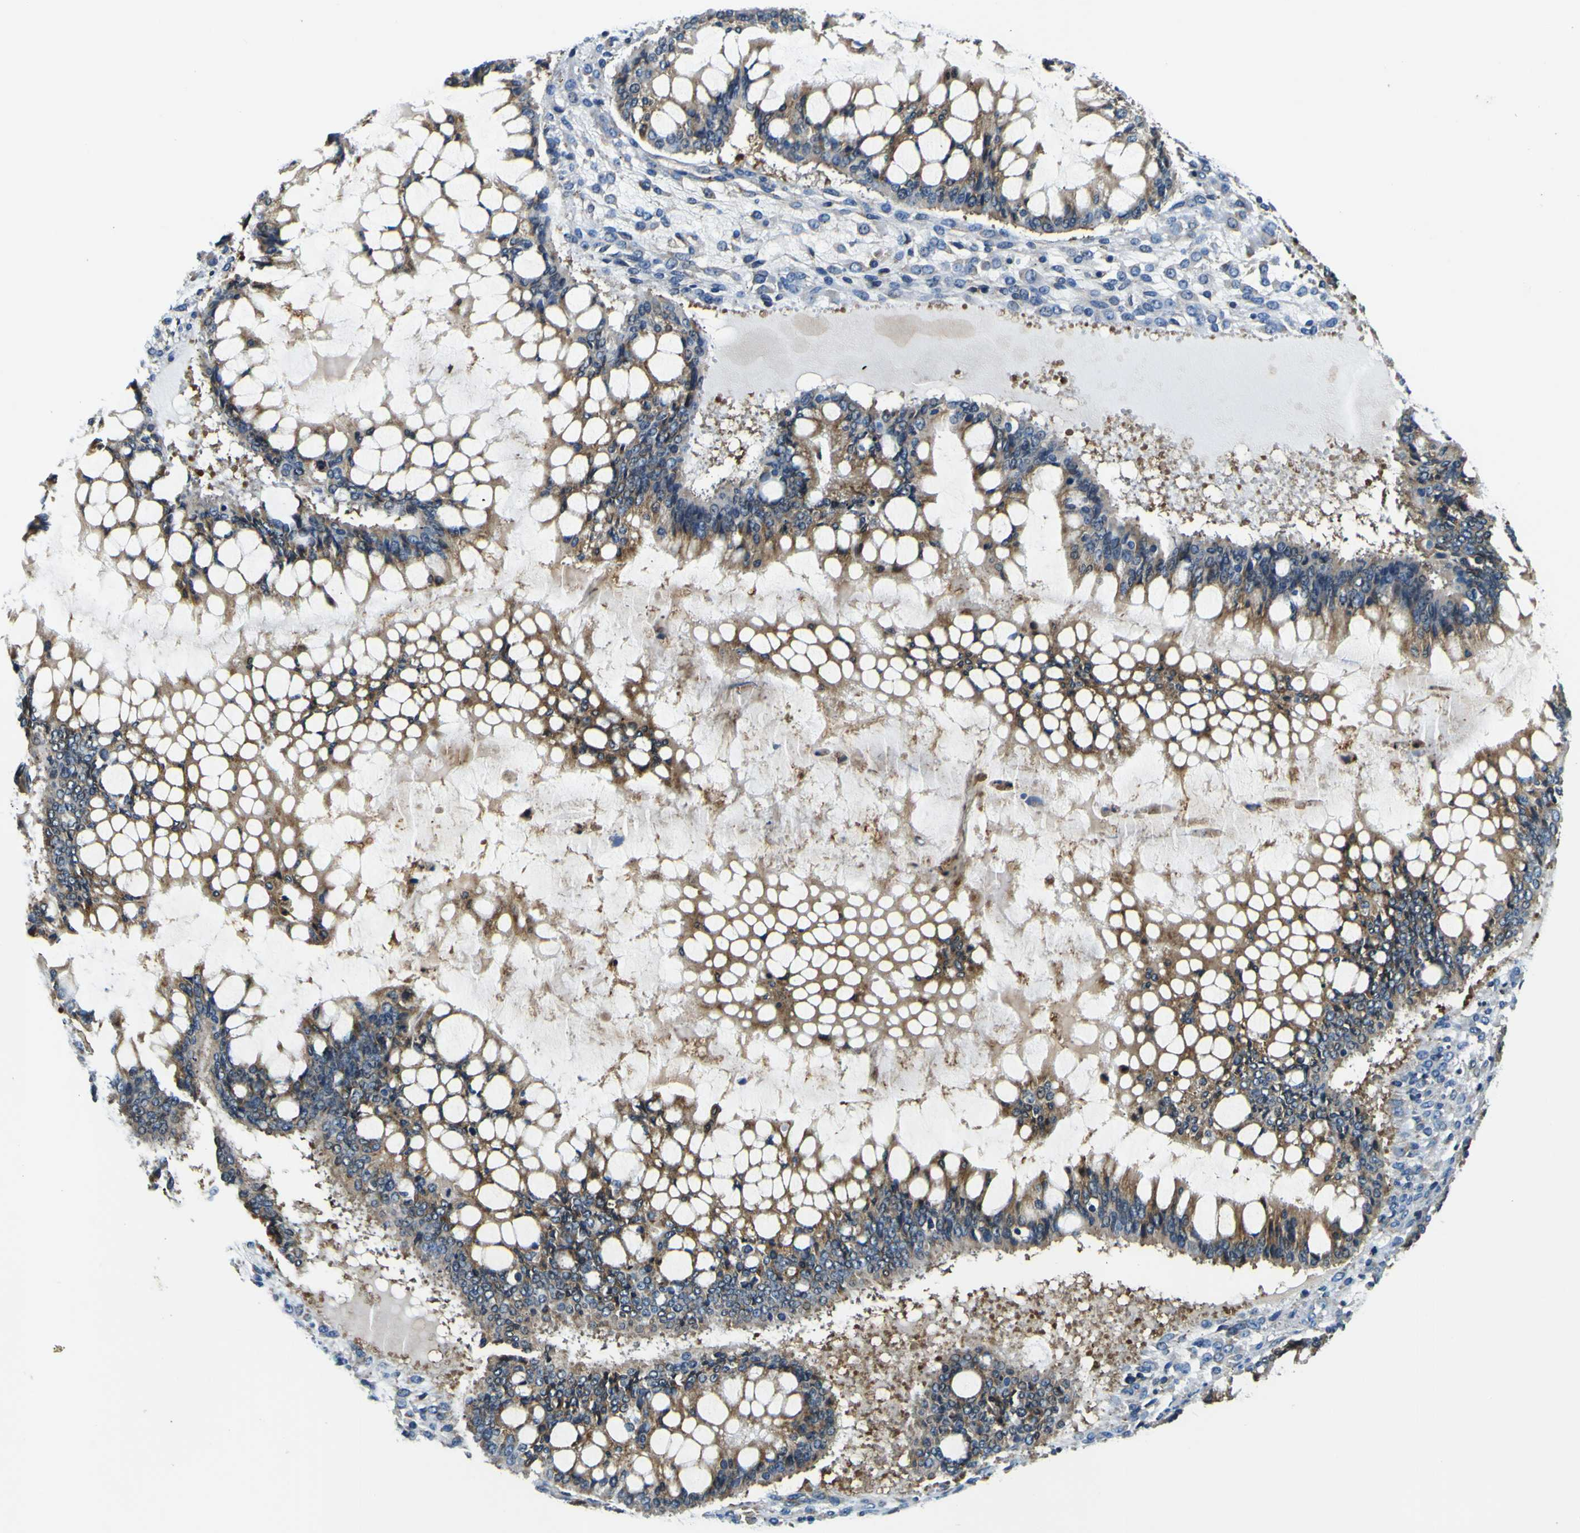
{"staining": {"intensity": "moderate", "quantity": ">75%", "location": "cytoplasmic/membranous"}, "tissue": "ovarian cancer", "cell_type": "Tumor cells", "image_type": "cancer", "snomed": [{"axis": "morphology", "description": "Cystadenocarcinoma, mucinous, NOS"}, {"axis": "topography", "description": "Ovary"}], "caption": "Ovarian cancer was stained to show a protein in brown. There is medium levels of moderate cytoplasmic/membranous positivity in approximately >75% of tumor cells. Immunohistochemistry (ihc) stains the protein in brown and the nuclei are stained blue.", "gene": "NLRP3", "patient": {"sex": "female", "age": 73}}